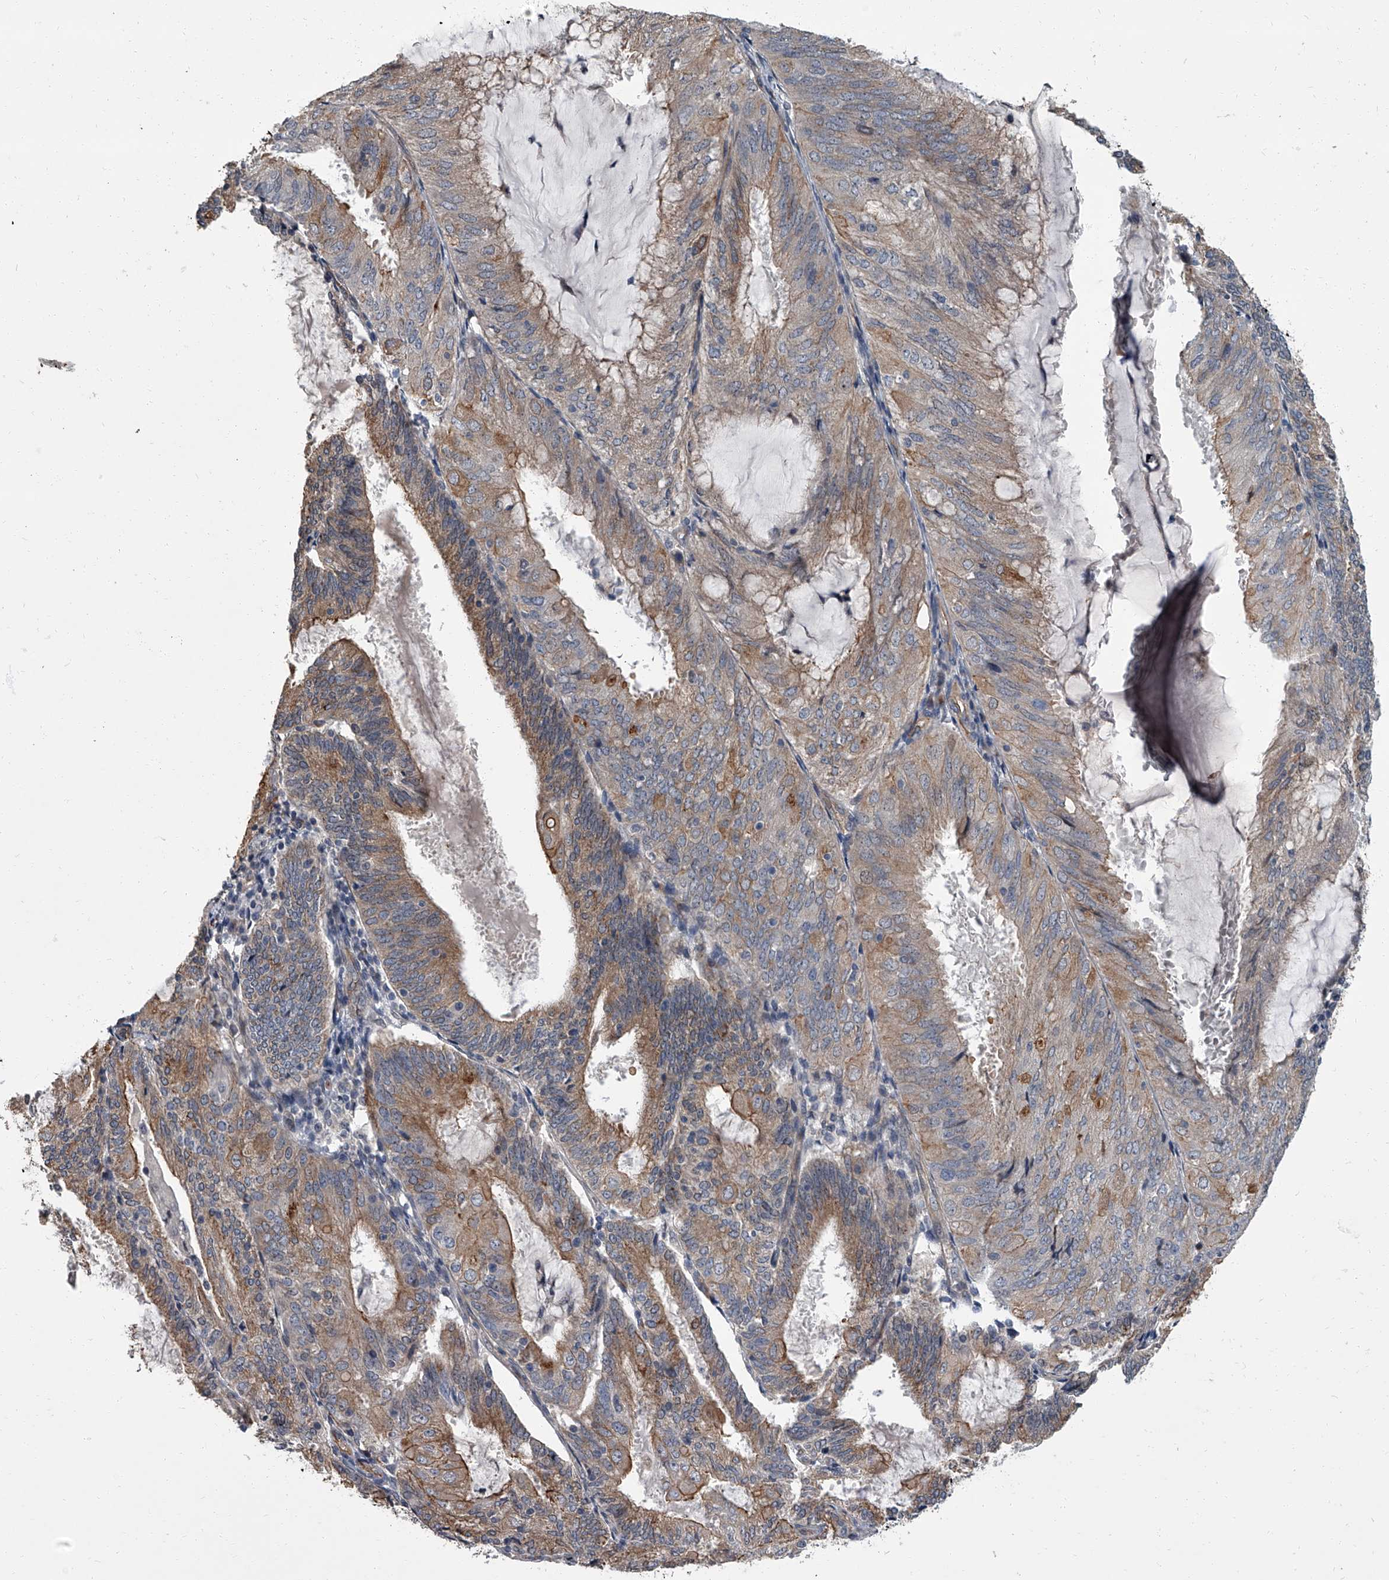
{"staining": {"intensity": "moderate", "quantity": "25%-75%", "location": "cytoplasmic/membranous"}, "tissue": "endometrial cancer", "cell_type": "Tumor cells", "image_type": "cancer", "snomed": [{"axis": "morphology", "description": "Adenocarcinoma, NOS"}, {"axis": "topography", "description": "Endometrium"}], "caption": "Human endometrial cancer stained with a protein marker demonstrates moderate staining in tumor cells.", "gene": "SIRT4", "patient": {"sex": "female", "age": 81}}